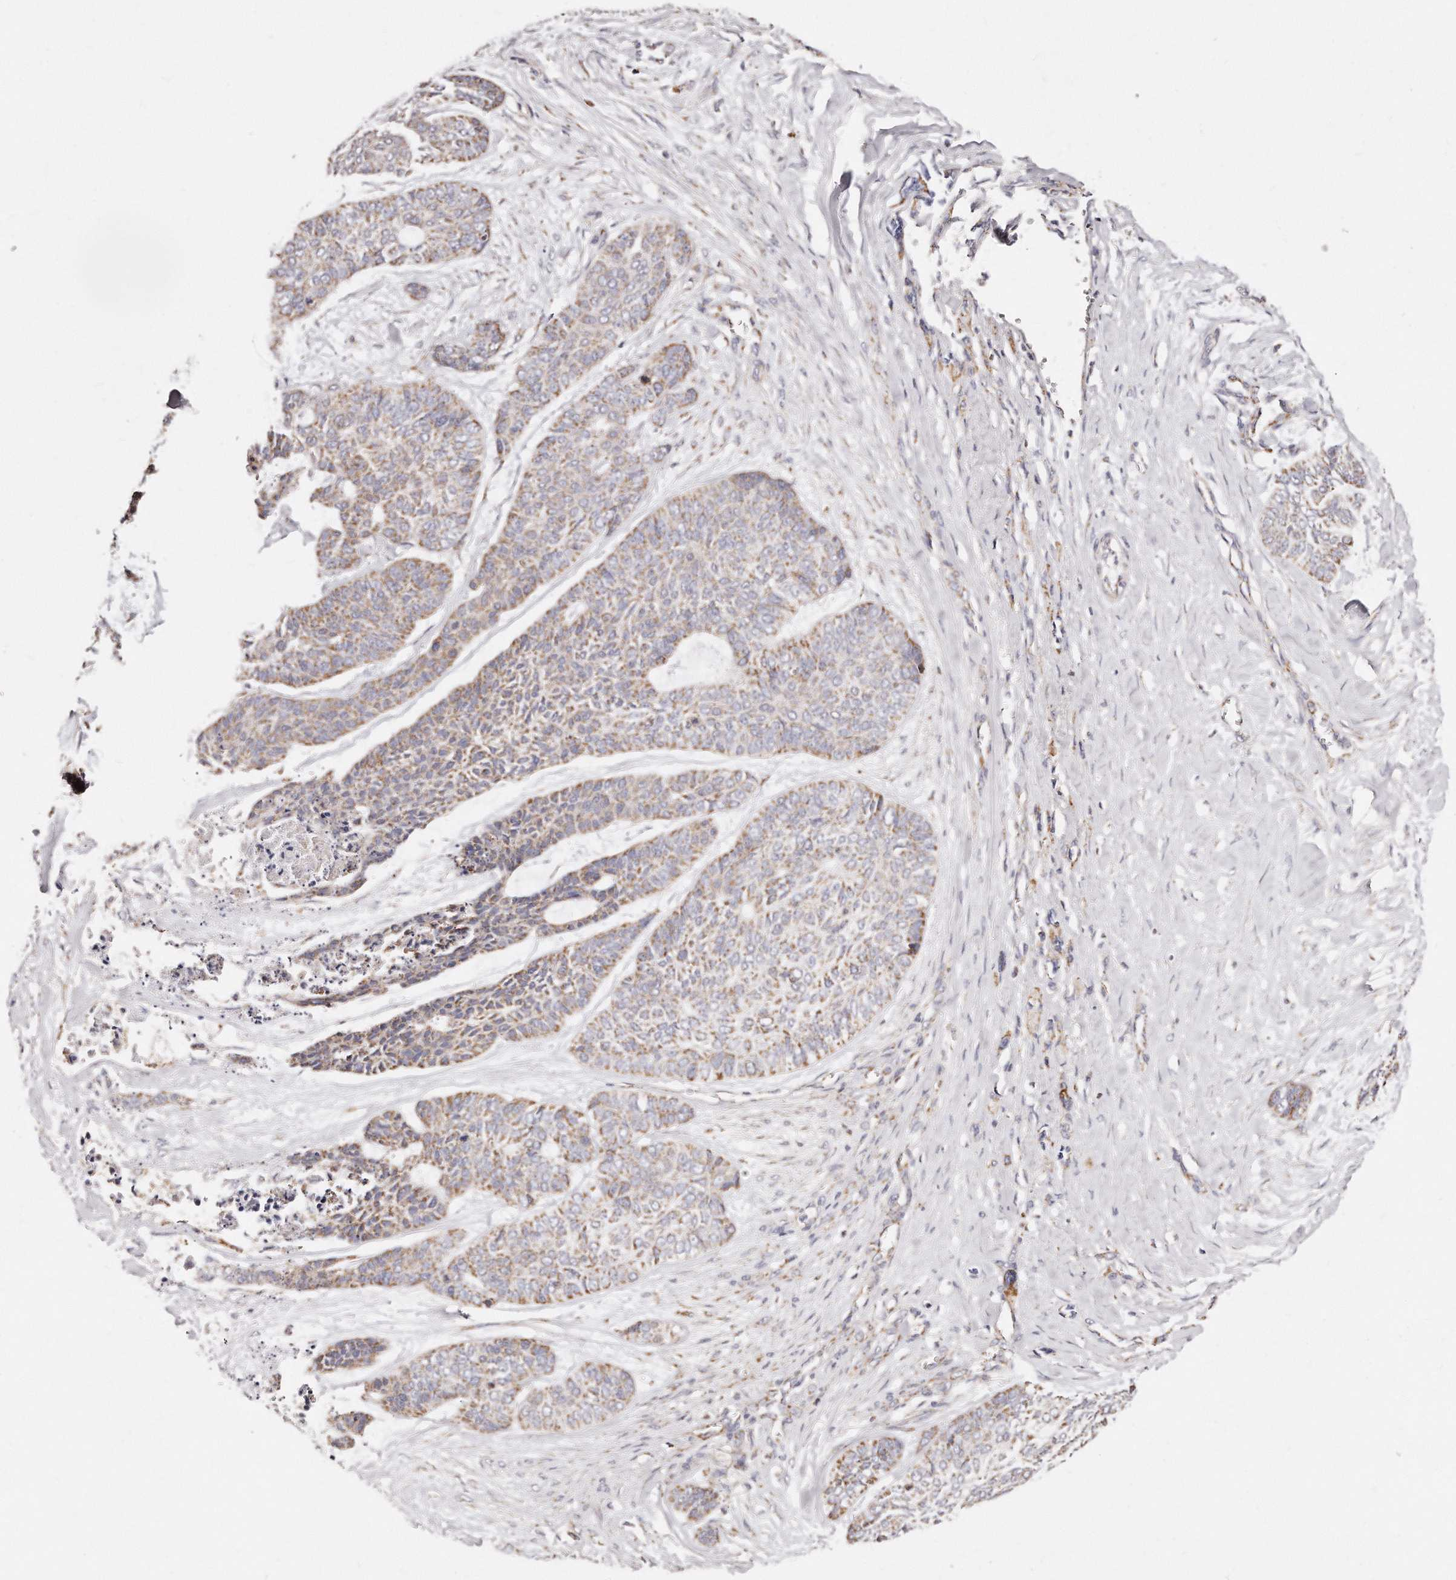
{"staining": {"intensity": "moderate", "quantity": ">75%", "location": "cytoplasmic/membranous"}, "tissue": "skin cancer", "cell_type": "Tumor cells", "image_type": "cancer", "snomed": [{"axis": "morphology", "description": "Basal cell carcinoma"}, {"axis": "topography", "description": "Skin"}], "caption": "A histopathology image of skin basal cell carcinoma stained for a protein reveals moderate cytoplasmic/membranous brown staining in tumor cells. Immunohistochemistry stains the protein in brown and the nuclei are stained blue.", "gene": "RTKN", "patient": {"sex": "female", "age": 64}}